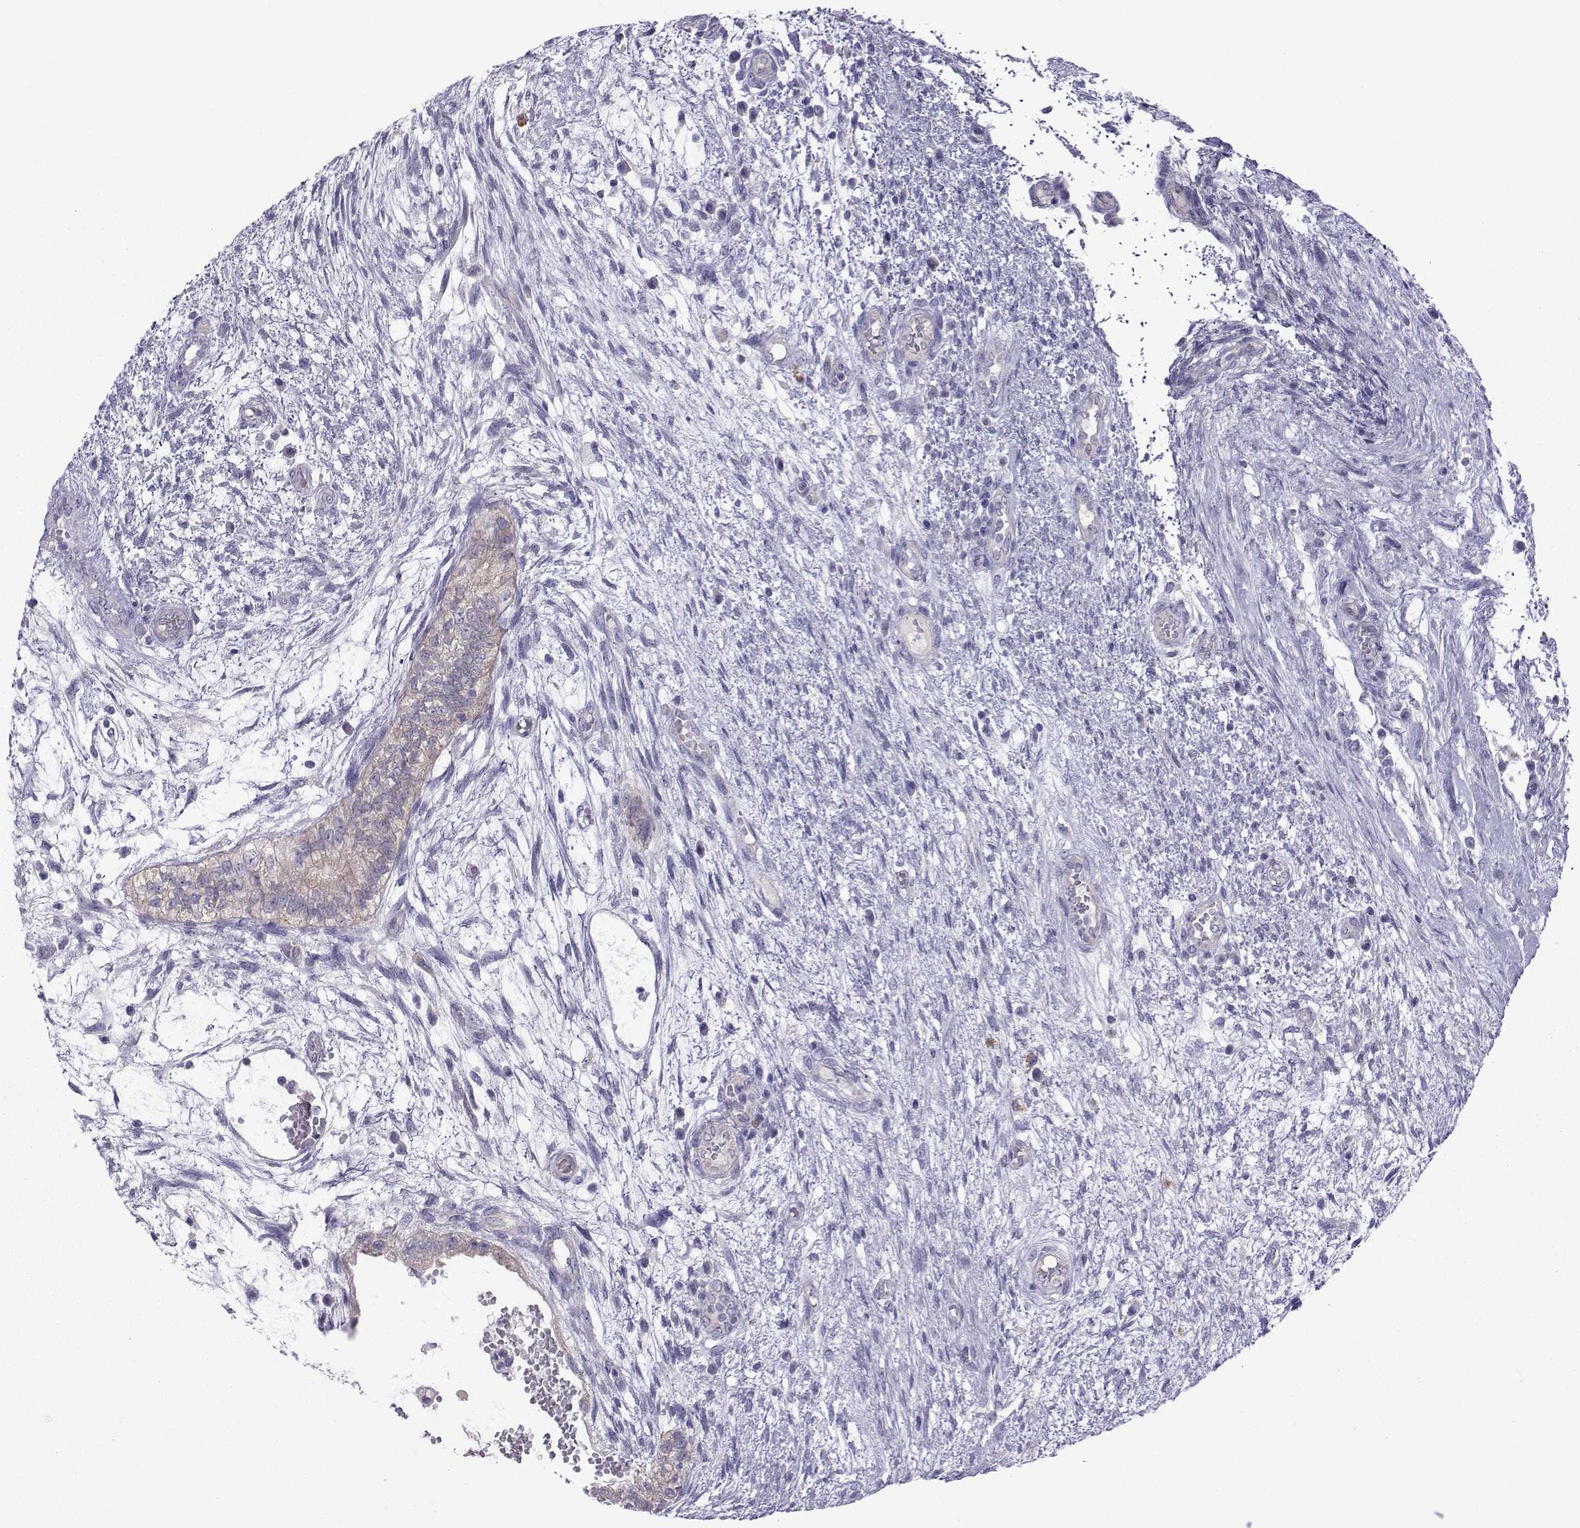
{"staining": {"intensity": "weak", "quantity": "<25%", "location": "cytoplasmic/membranous"}, "tissue": "testis cancer", "cell_type": "Tumor cells", "image_type": "cancer", "snomed": [{"axis": "morphology", "description": "Normal tissue, NOS"}, {"axis": "morphology", "description": "Carcinoma, Embryonal, NOS"}, {"axis": "topography", "description": "Testis"}, {"axis": "topography", "description": "Epididymis"}], "caption": "IHC micrograph of embryonal carcinoma (testis) stained for a protein (brown), which exhibits no staining in tumor cells.", "gene": "COL22A1", "patient": {"sex": "male", "age": 32}}